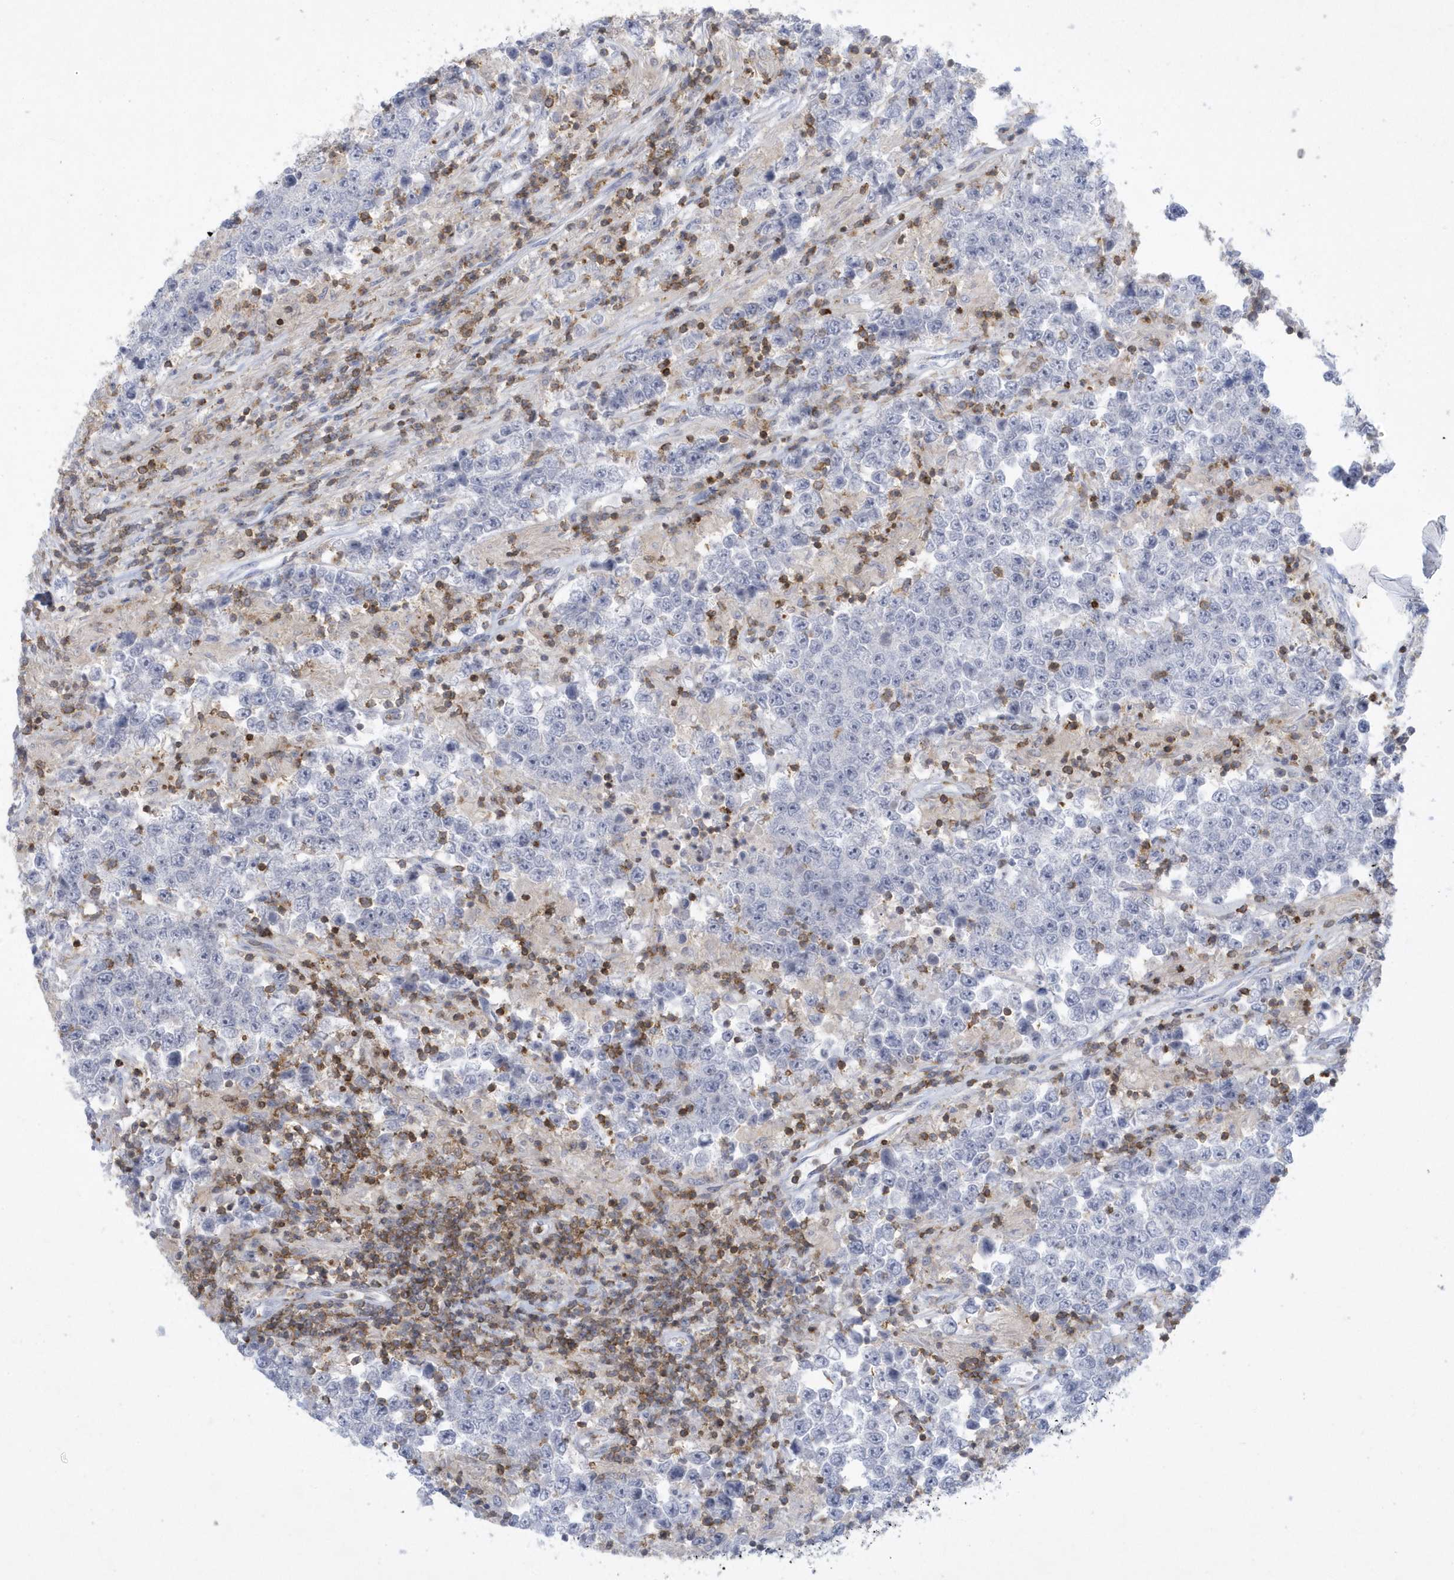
{"staining": {"intensity": "negative", "quantity": "none", "location": "none"}, "tissue": "testis cancer", "cell_type": "Tumor cells", "image_type": "cancer", "snomed": [{"axis": "morphology", "description": "Normal tissue, NOS"}, {"axis": "morphology", "description": "Urothelial carcinoma, High grade"}, {"axis": "morphology", "description": "Seminoma, NOS"}, {"axis": "morphology", "description": "Carcinoma, Embryonal, NOS"}, {"axis": "topography", "description": "Urinary bladder"}, {"axis": "topography", "description": "Testis"}], "caption": "IHC image of neoplastic tissue: testis cancer (embryonal carcinoma) stained with DAB (3,3'-diaminobenzidine) reveals no significant protein expression in tumor cells. (Brightfield microscopy of DAB immunohistochemistry at high magnification).", "gene": "PSD4", "patient": {"sex": "male", "age": 41}}